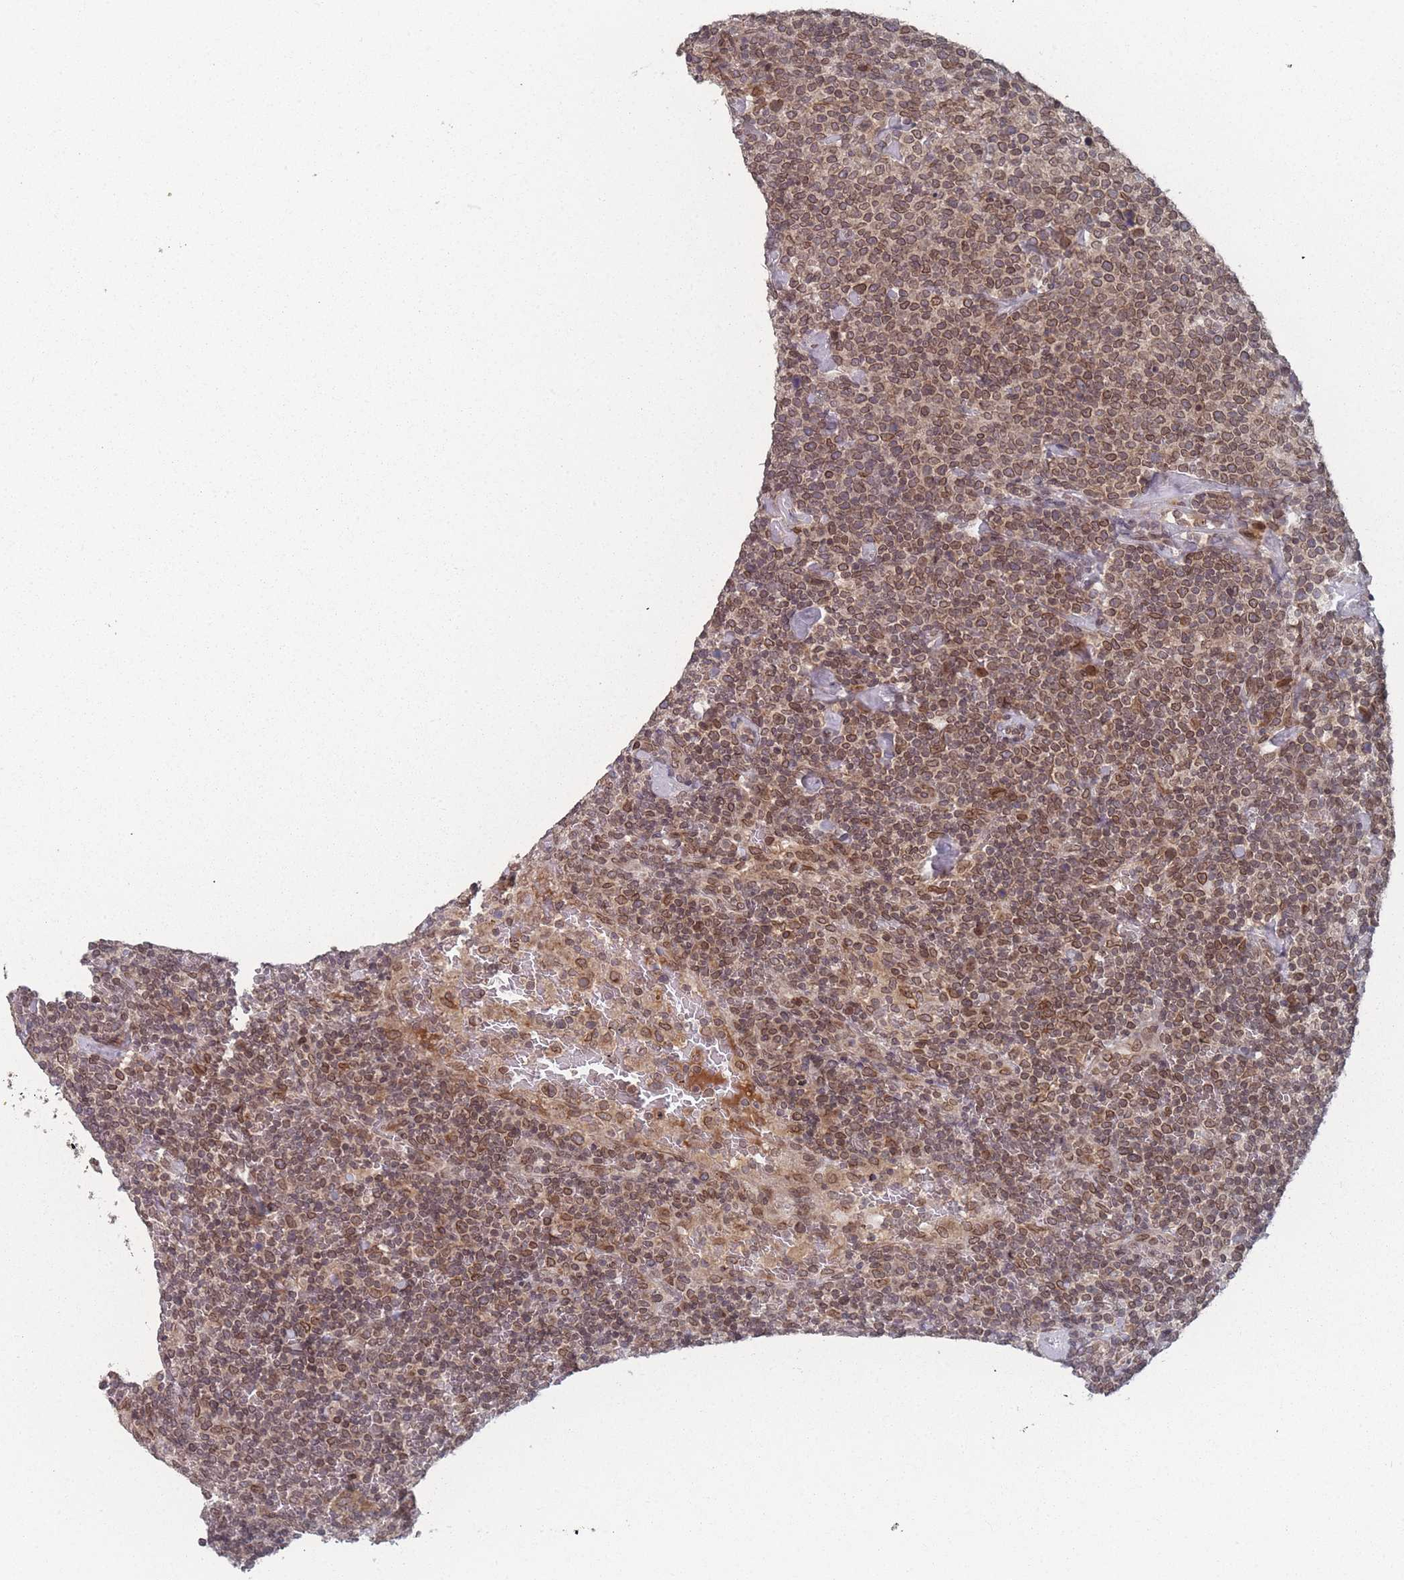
{"staining": {"intensity": "moderate", "quantity": ">75%", "location": "cytoplasmic/membranous,nuclear"}, "tissue": "lymphoma", "cell_type": "Tumor cells", "image_type": "cancer", "snomed": [{"axis": "morphology", "description": "Malignant lymphoma, non-Hodgkin's type, High grade"}, {"axis": "topography", "description": "Lymph node"}], "caption": "A photomicrograph of human lymphoma stained for a protein shows moderate cytoplasmic/membranous and nuclear brown staining in tumor cells.", "gene": "TBC1D25", "patient": {"sex": "male", "age": 61}}